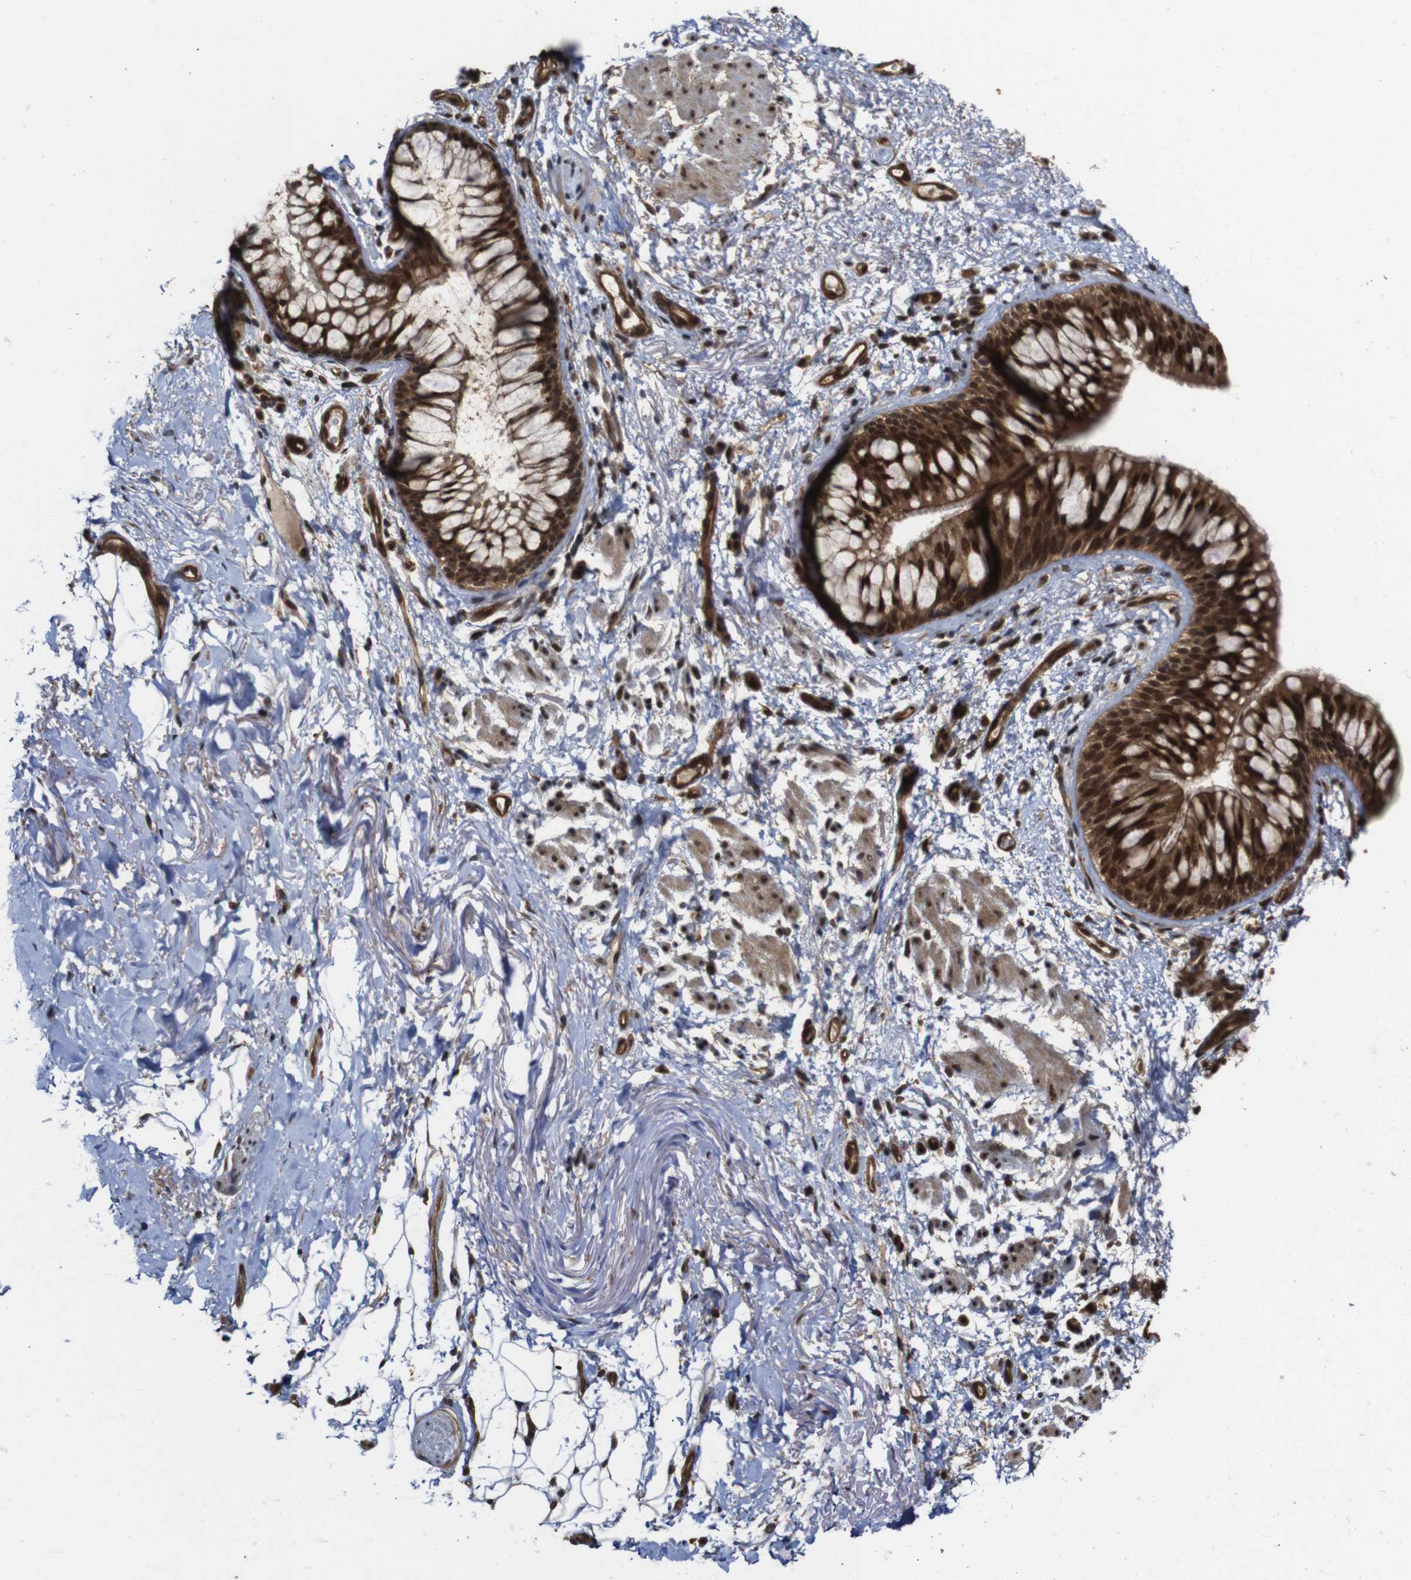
{"staining": {"intensity": "moderate", "quantity": "25%-75%", "location": "nuclear"}, "tissue": "adipose tissue", "cell_type": "Adipocytes", "image_type": "normal", "snomed": [{"axis": "morphology", "description": "Normal tissue, NOS"}, {"axis": "topography", "description": "Cartilage tissue"}, {"axis": "topography", "description": "Bronchus"}], "caption": "DAB immunohistochemical staining of unremarkable human adipose tissue exhibits moderate nuclear protein expression in approximately 25%-75% of adipocytes.", "gene": "NANOS1", "patient": {"sex": "female", "age": 73}}